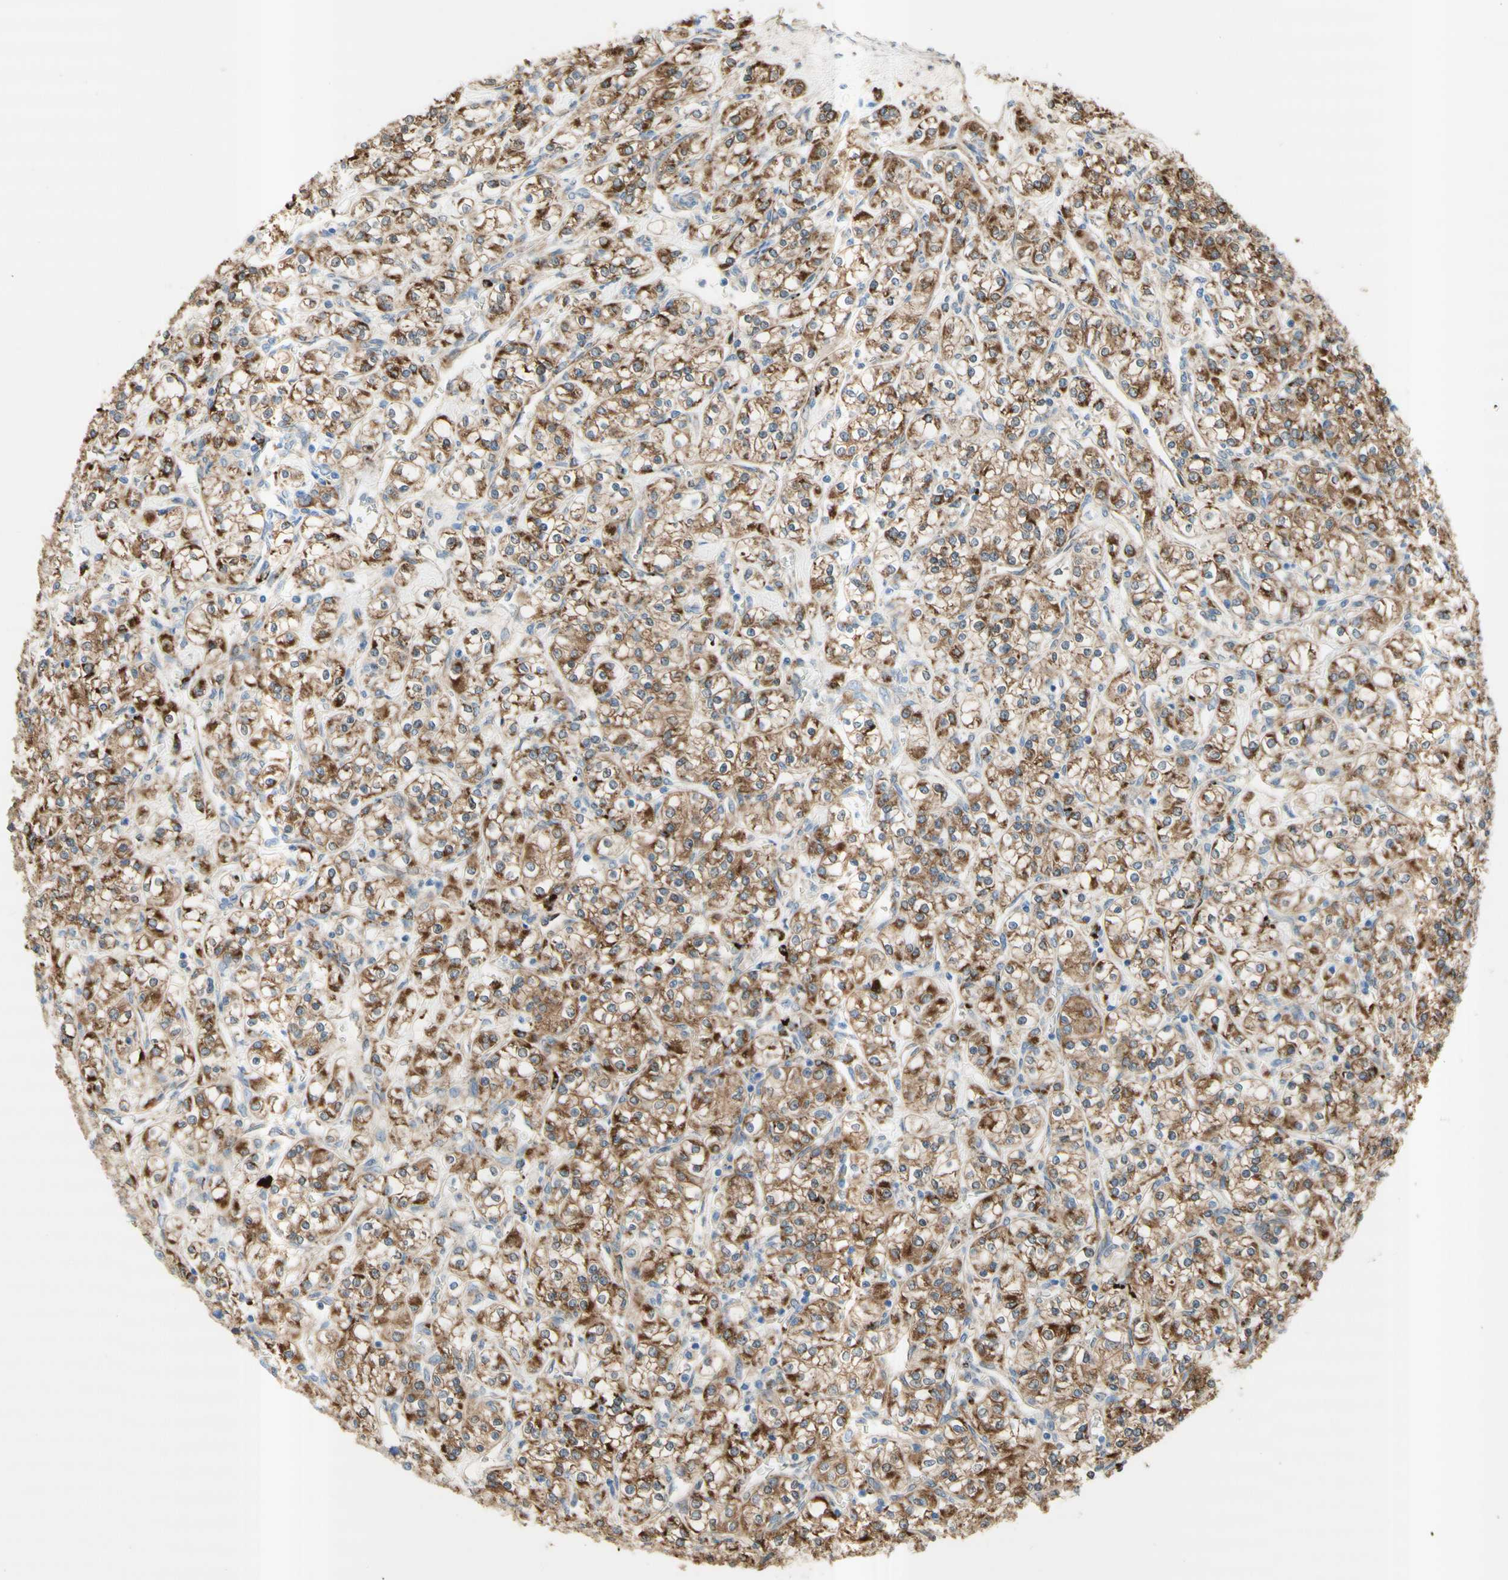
{"staining": {"intensity": "moderate", "quantity": ">75%", "location": "cytoplasmic/membranous"}, "tissue": "renal cancer", "cell_type": "Tumor cells", "image_type": "cancer", "snomed": [{"axis": "morphology", "description": "Adenocarcinoma, NOS"}, {"axis": "topography", "description": "Kidney"}], "caption": "Adenocarcinoma (renal) stained with DAB immunohistochemistry (IHC) reveals medium levels of moderate cytoplasmic/membranous staining in about >75% of tumor cells. (brown staining indicates protein expression, while blue staining denotes nuclei).", "gene": "URB2", "patient": {"sex": "male", "age": 77}}